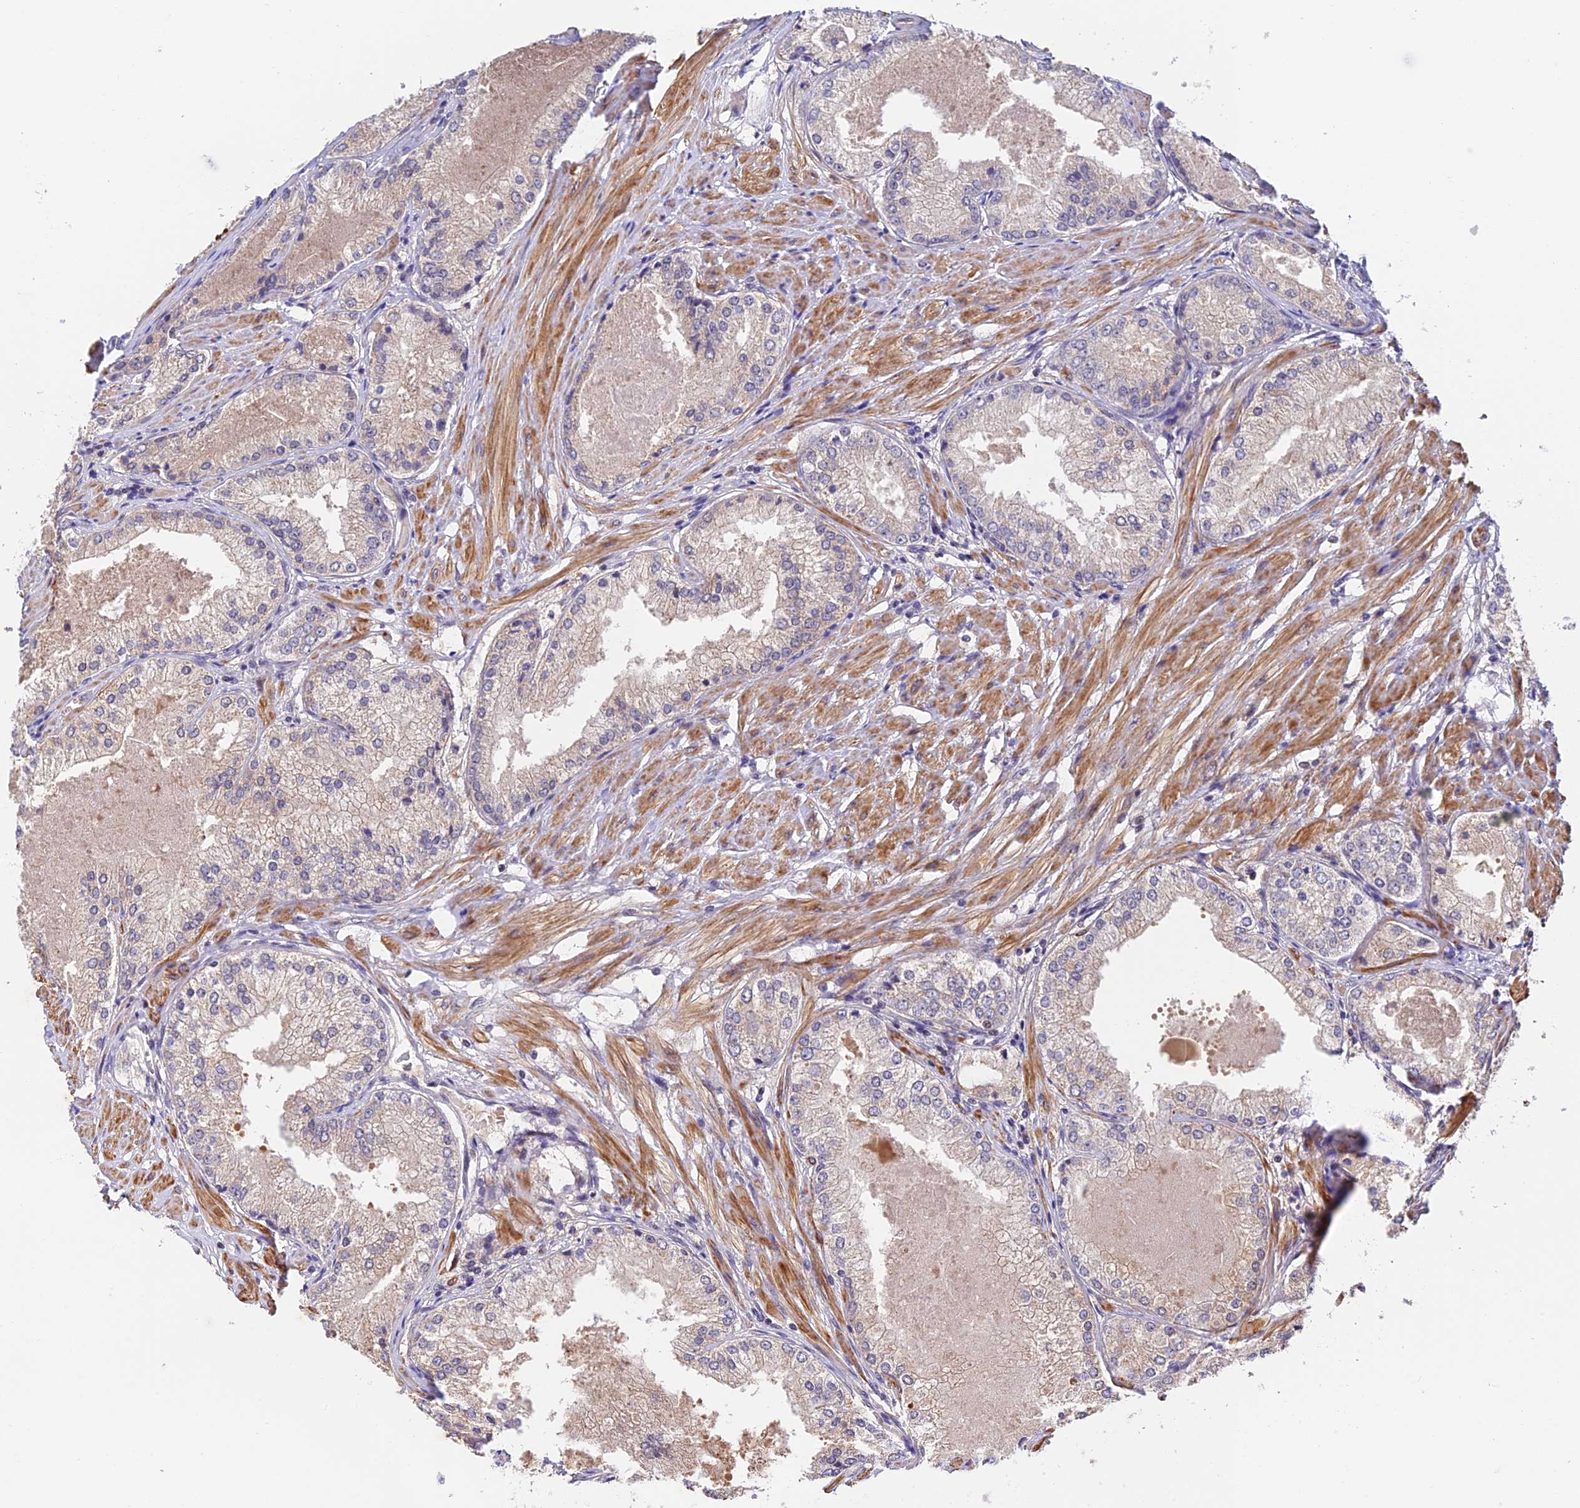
{"staining": {"intensity": "weak", "quantity": "<25%", "location": "cytoplasmic/membranous"}, "tissue": "prostate cancer", "cell_type": "Tumor cells", "image_type": "cancer", "snomed": [{"axis": "morphology", "description": "Adenocarcinoma, Low grade"}, {"axis": "topography", "description": "Prostate"}], "caption": "Tumor cells show no significant positivity in prostate low-grade adenocarcinoma.", "gene": "CWH43", "patient": {"sex": "male", "age": 68}}